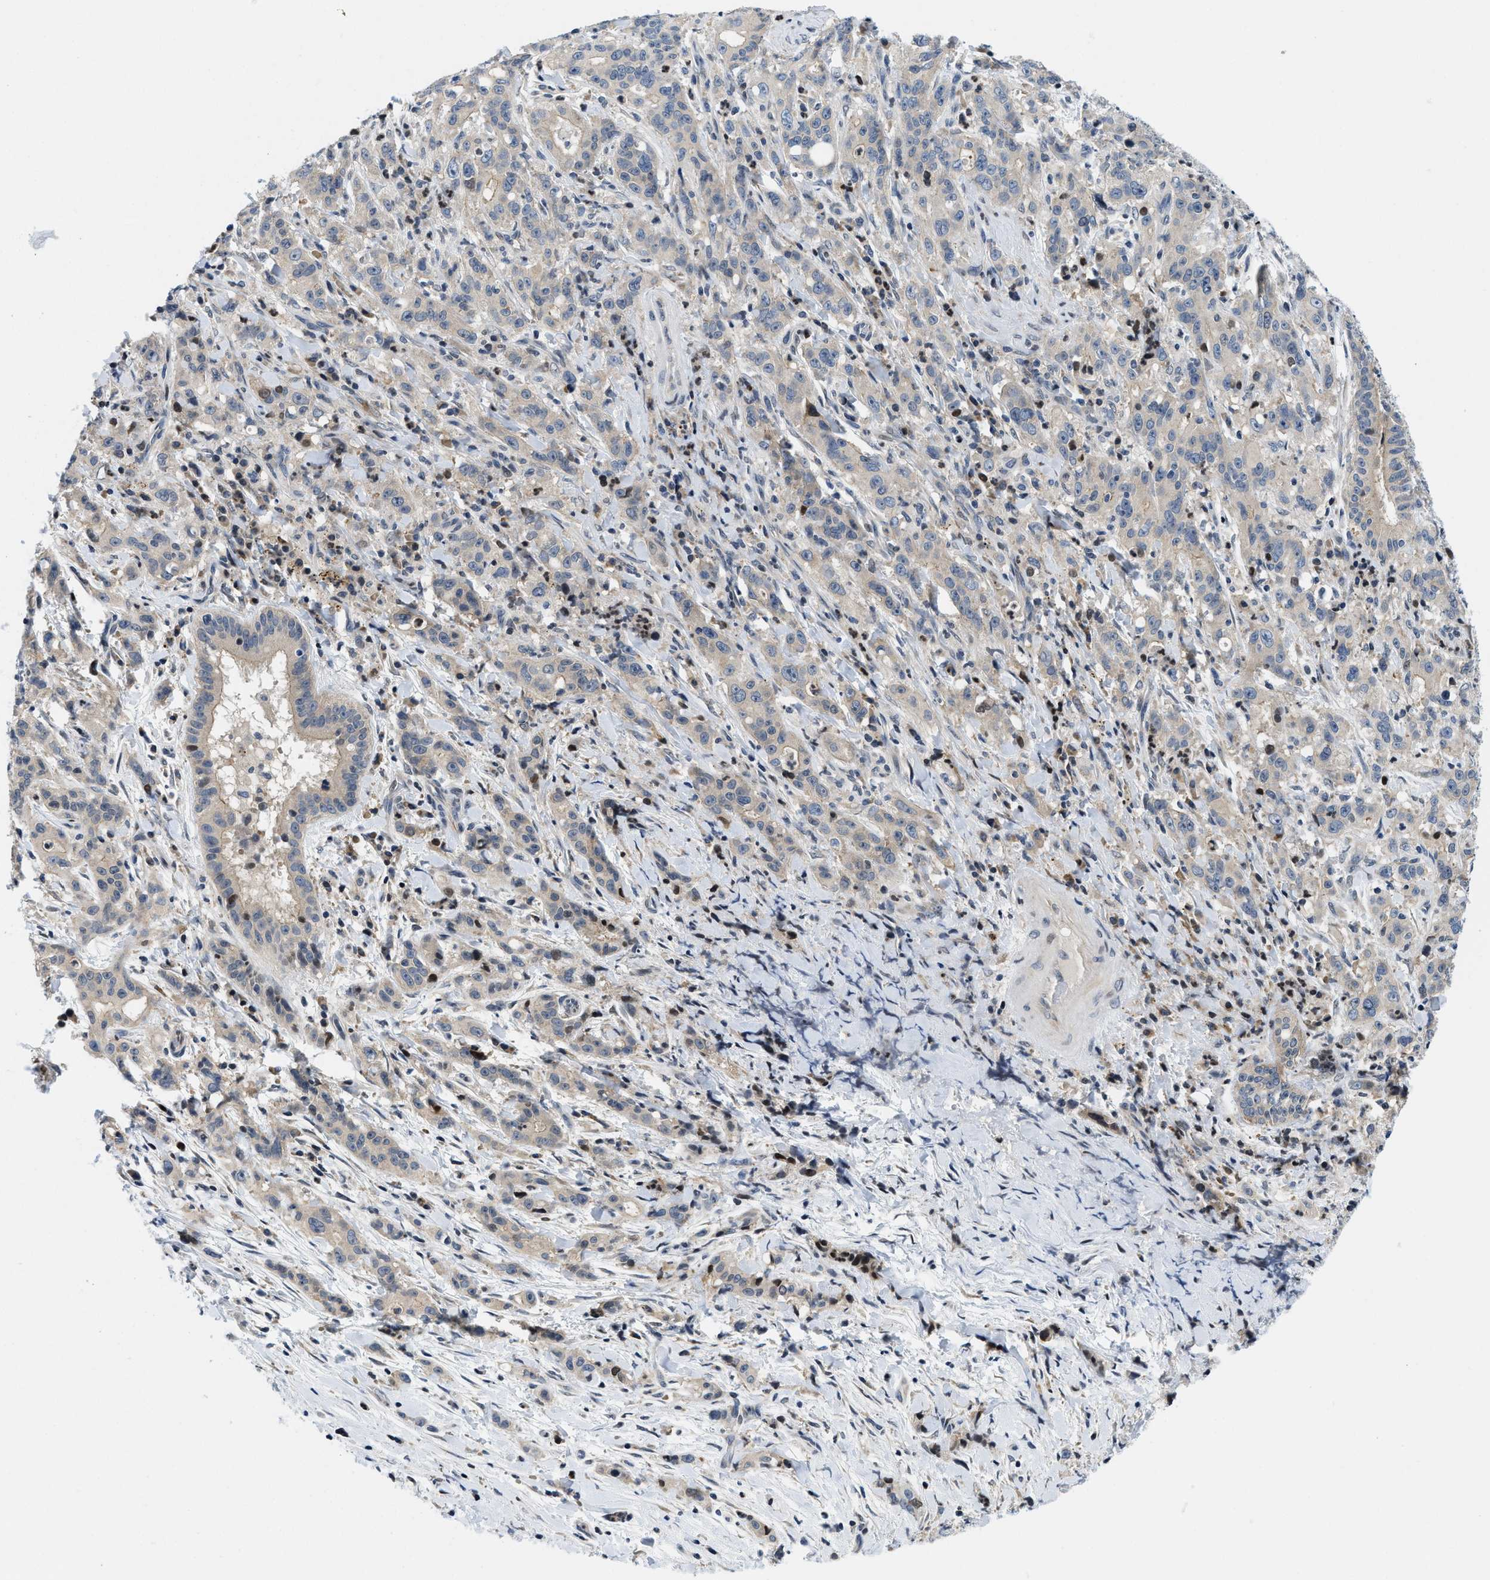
{"staining": {"intensity": "weak", "quantity": "25%-75%", "location": "cytoplasmic/membranous"}, "tissue": "liver cancer", "cell_type": "Tumor cells", "image_type": "cancer", "snomed": [{"axis": "morphology", "description": "Cholangiocarcinoma"}, {"axis": "topography", "description": "Liver"}], "caption": "Weak cytoplasmic/membranous protein expression is appreciated in approximately 25%-75% of tumor cells in cholangiocarcinoma (liver).", "gene": "IKBKE", "patient": {"sex": "female", "age": 38}}